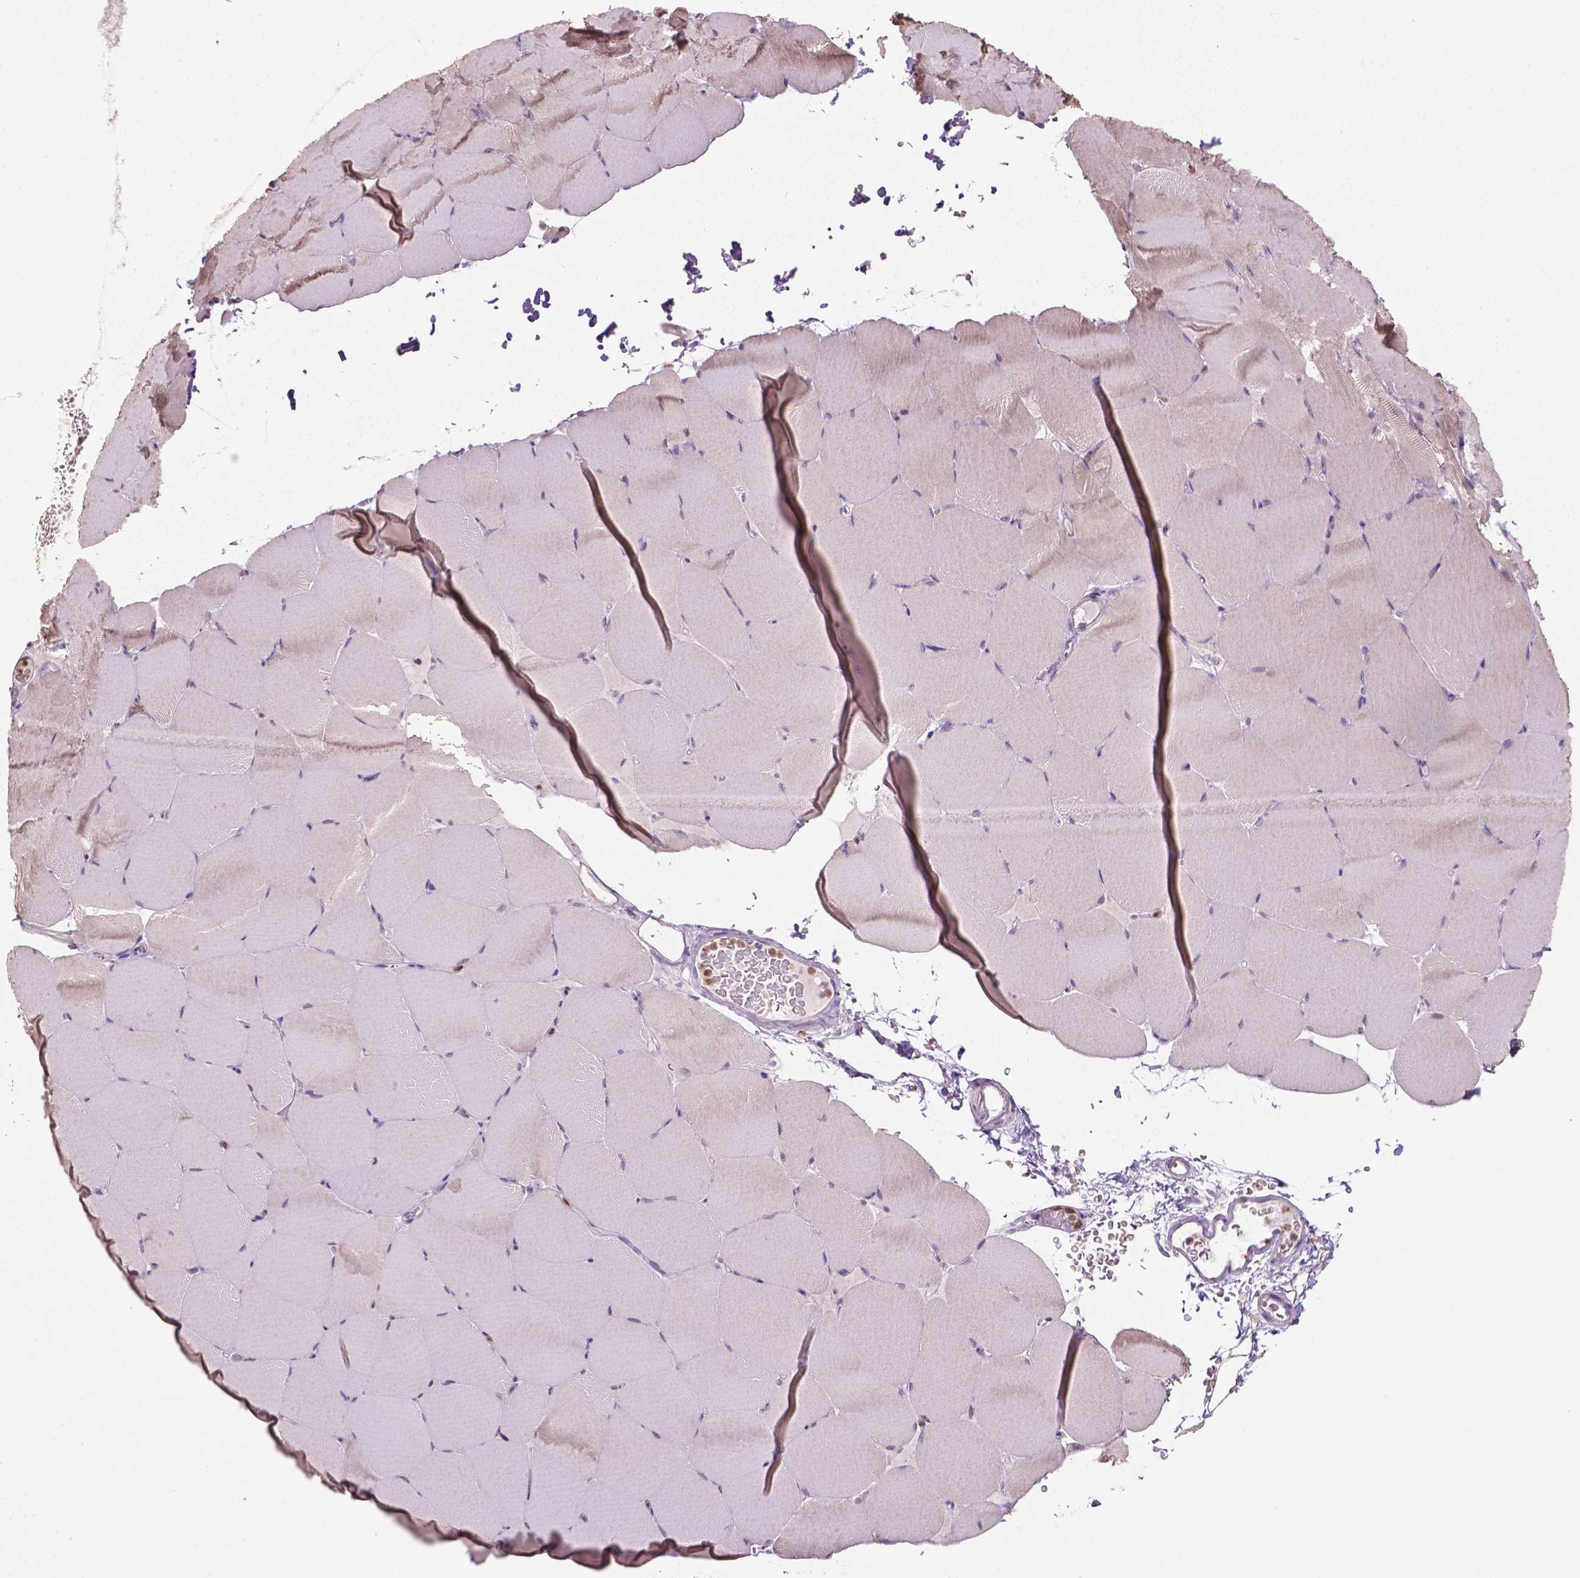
{"staining": {"intensity": "weak", "quantity": "<25%", "location": "cytoplasmic/membranous"}, "tissue": "skeletal muscle", "cell_type": "Myocytes", "image_type": "normal", "snomed": [{"axis": "morphology", "description": "Normal tissue, NOS"}, {"axis": "topography", "description": "Skeletal muscle"}], "caption": "IHC of benign skeletal muscle demonstrates no staining in myocytes. Brightfield microscopy of immunohistochemistry stained with DAB (3,3'-diaminobenzidine) (brown) and hematoxylin (blue), captured at high magnification.", "gene": "NTNG2", "patient": {"sex": "female", "age": 37}}